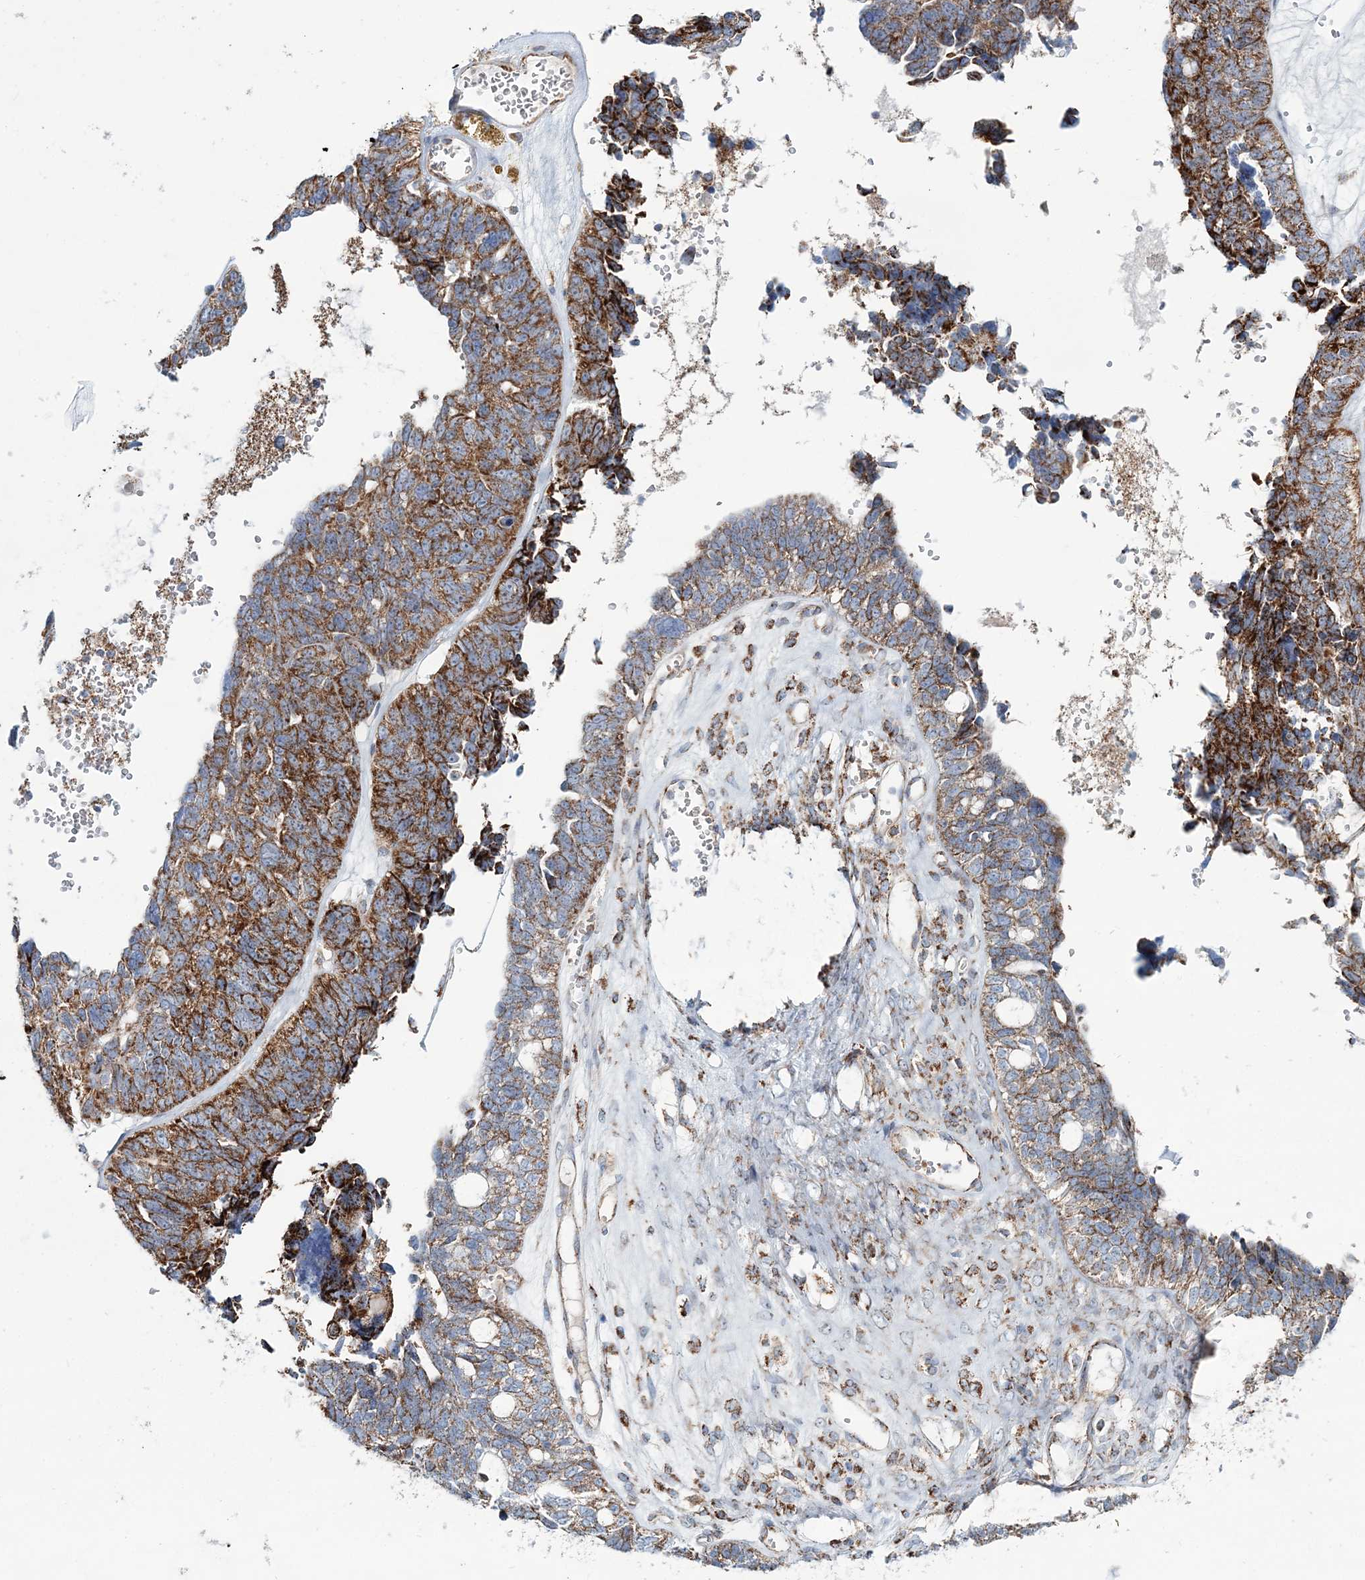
{"staining": {"intensity": "moderate", "quantity": ">75%", "location": "cytoplasmic/membranous"}, "tissue": "ovarian cancer", "cell_type": "Tumor cells", "image_type": "cancer", "snomed": [{"axis": "morphology", "description": "Cystadenocarcinoma, serous, NOS"}, {"axis": "topography", "description": "Ovary"}], "caption": "Tumor cells show medium levels of moderate cytoplasmic/membranous staining in about >75% of cells in ovarian cancer.", "gene": "ARHGAP6", "patient": {"sex": "female", "age": 79}}